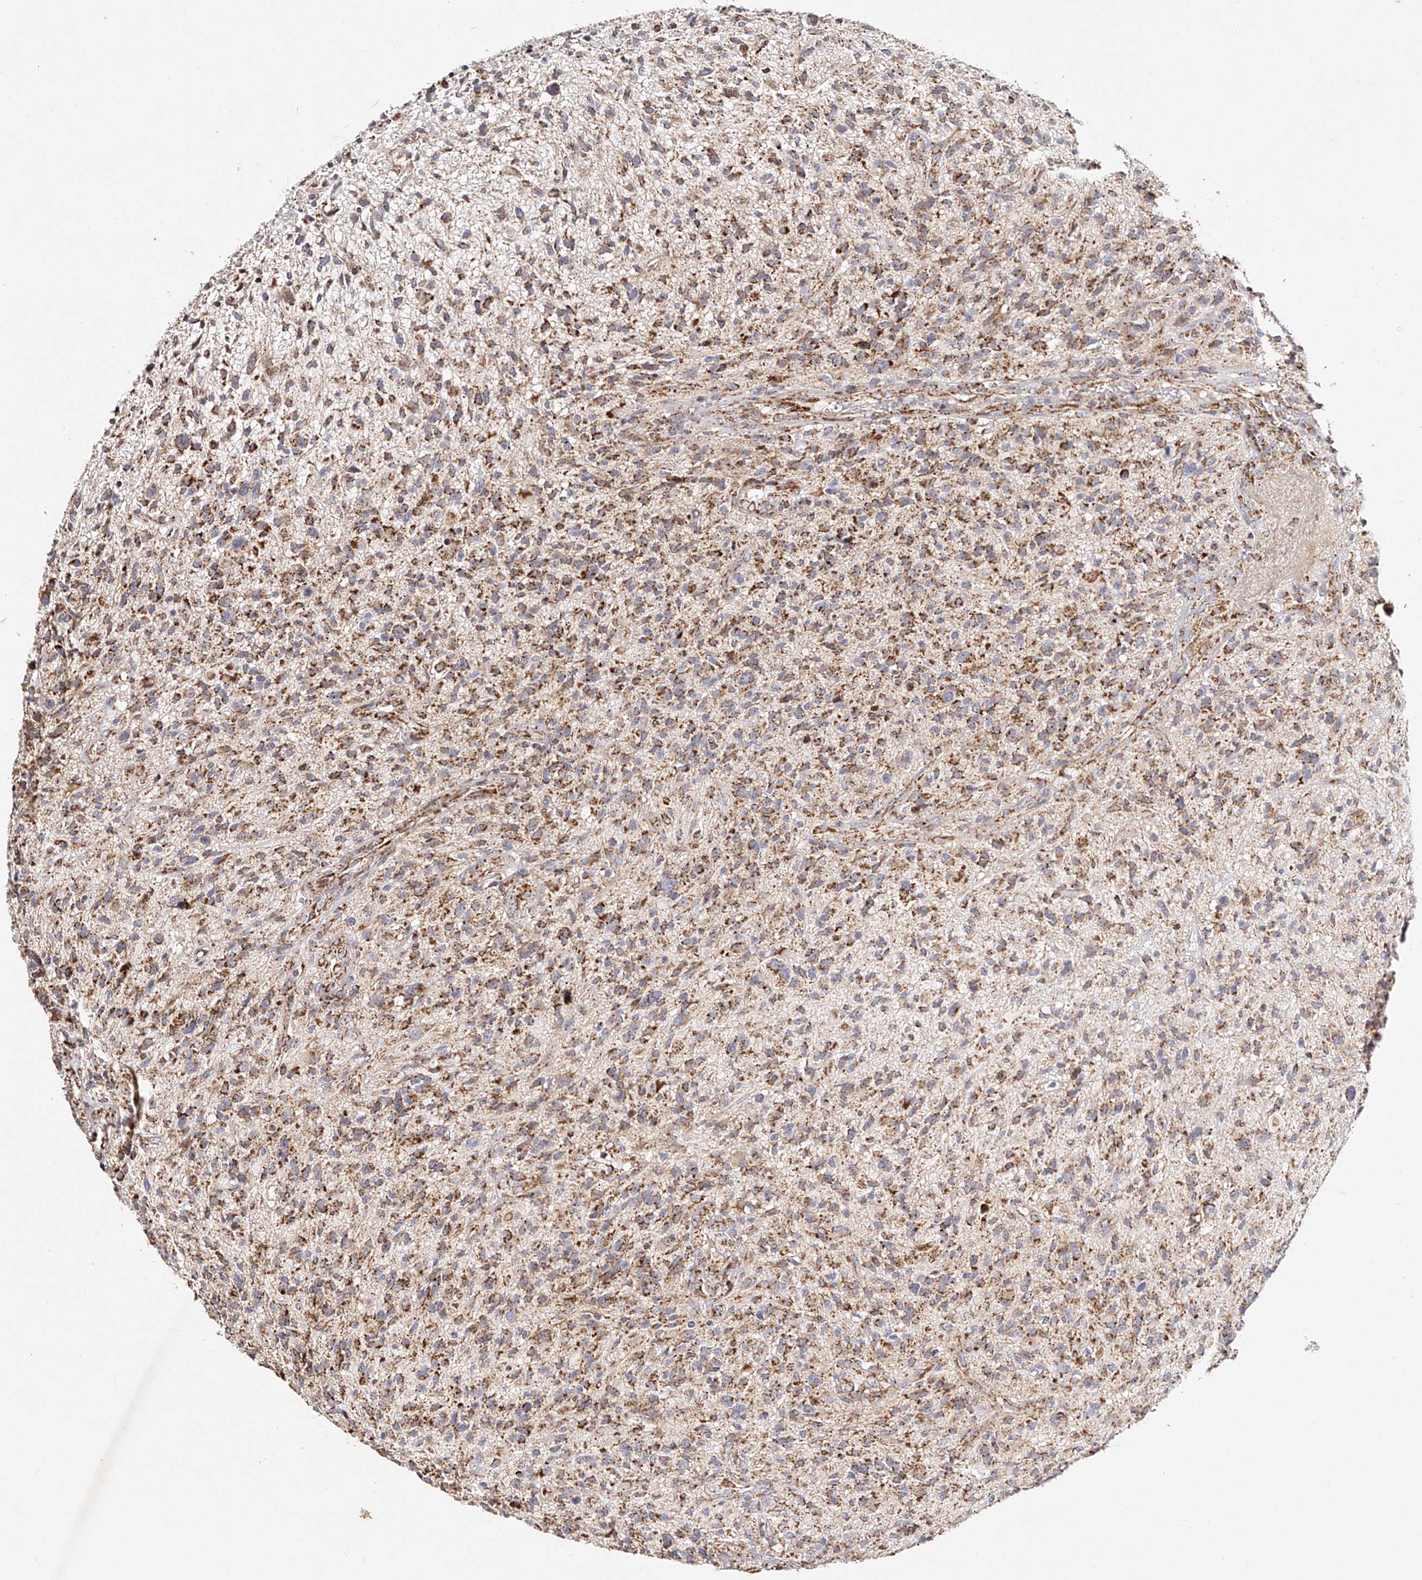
{"staining": {"intensity": "moderate", "quantity": ">75%", "location": "cytoplasmic/membranous"}, "tissue": "glioma", "cell_type": "Tumor cells", "image_type": "cancer", "snomed": [{"axis": "morphology", "description": "Glioma, malignant, High grade"}, {"axis": "topography", "description": "Brain"}], "caption": "A high-resolution histopathology image shows IHC staining of glioma, which shows moderate cytoplasmic/membranous expression in about >75% of tumor cells. (IHC, brightfield microscopy, high magnification).", "gene": "NDUFV3", "patient": {"sex": "male", "age": 47}}